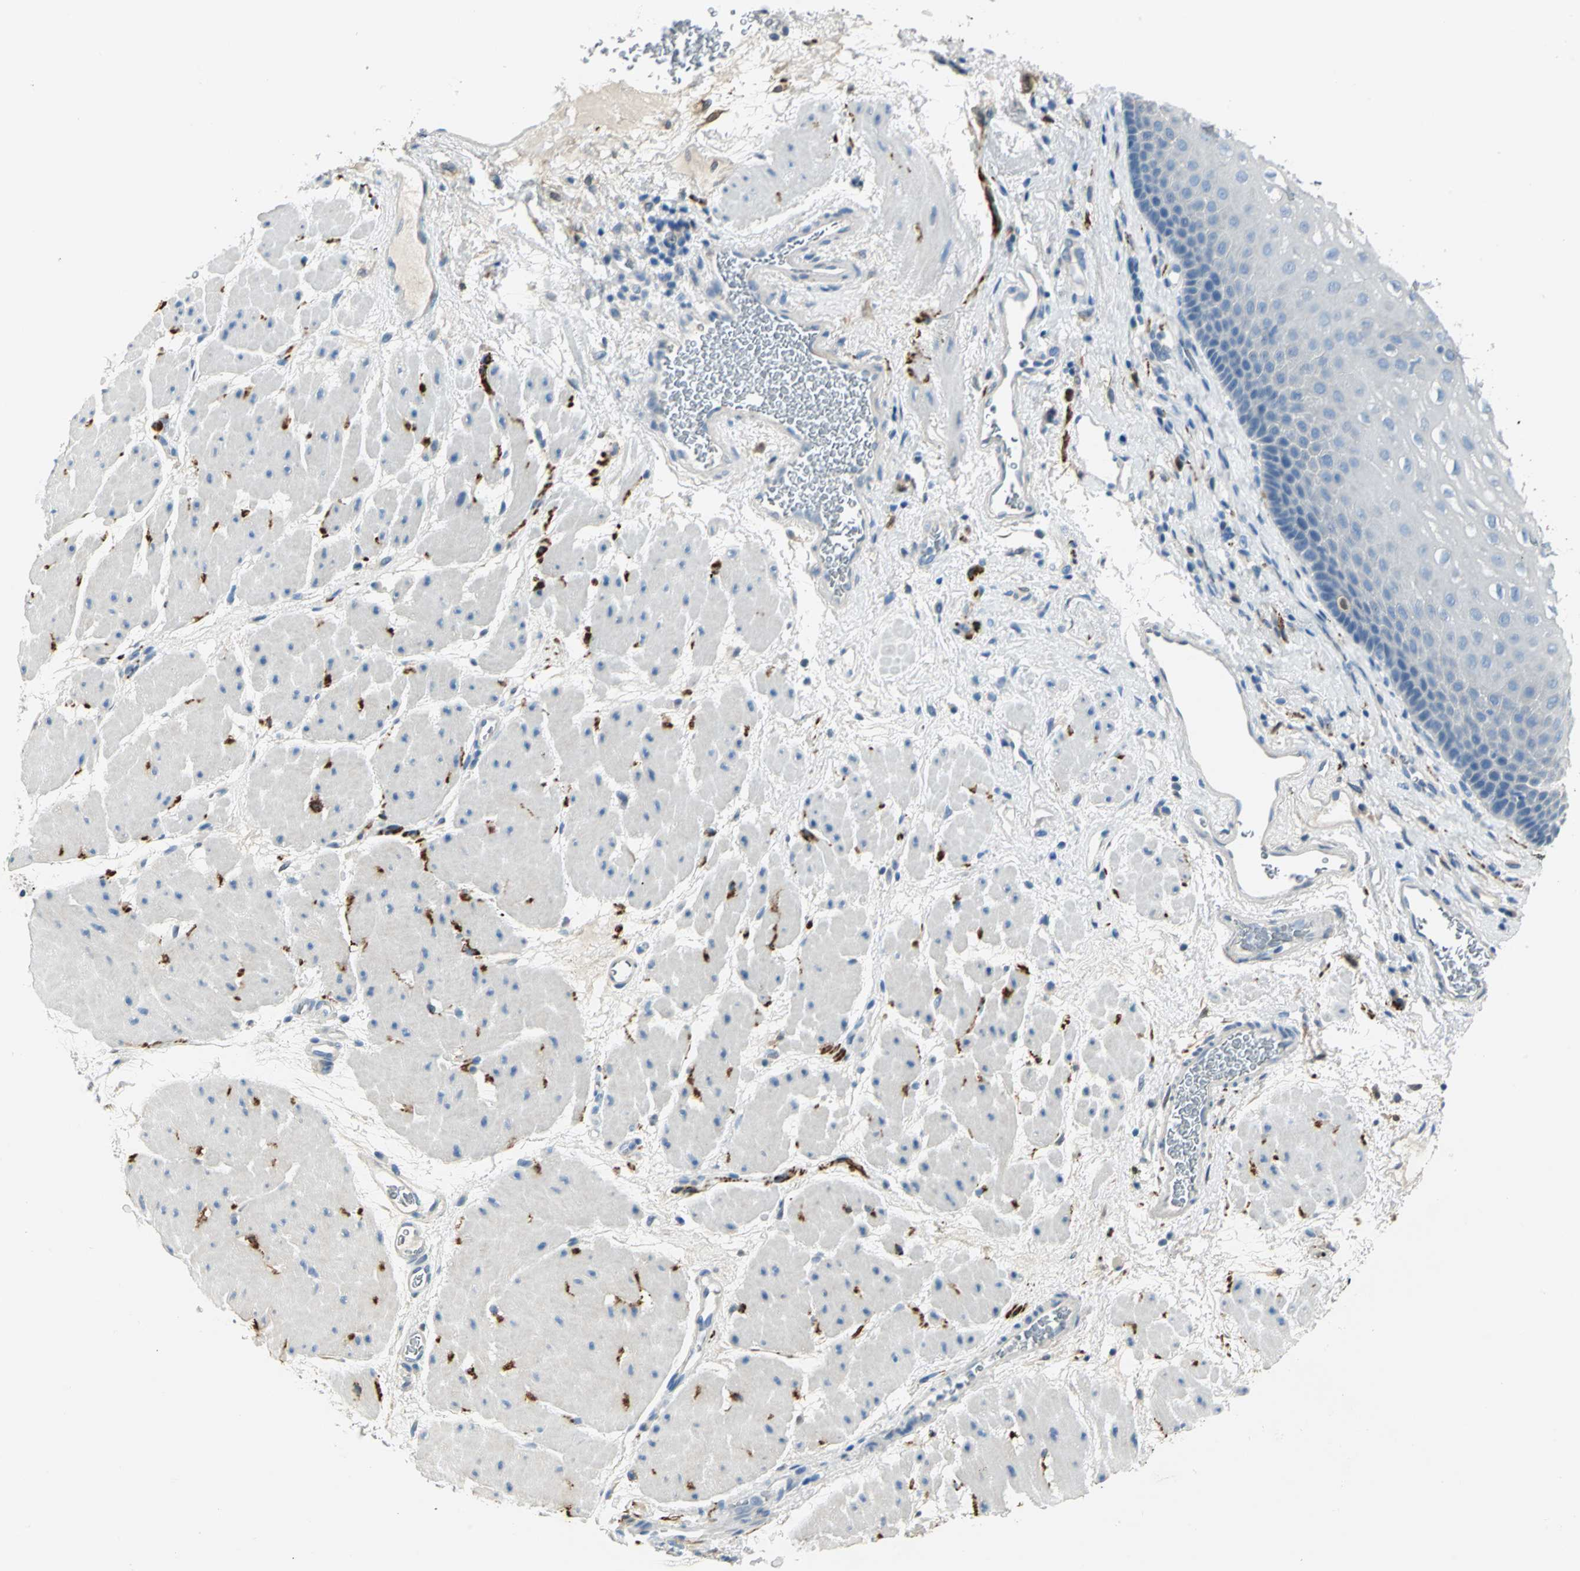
{"staining": {"intensity": "negative", "quantity": "none", "location": "none"}, "tissue": "esophagus", "cell_type": "Squamous epithelial cells", "image_type": "normal", "snomed": [{"axis": "morphology", "description": "Normal tissue, NOS"}, {"axis": "topography", "description": "Esophagus"}], "caption": "High magnification brightfield microscopy of benign esophagus stained with DAB (3,3'-diaminobenzidine) (brown) and counterstained with hematoxylin (blue): squamous epithelial cells show no significant staining.", "gene": "UCHL1", "patient": {"sex": "male", "age": 48}}